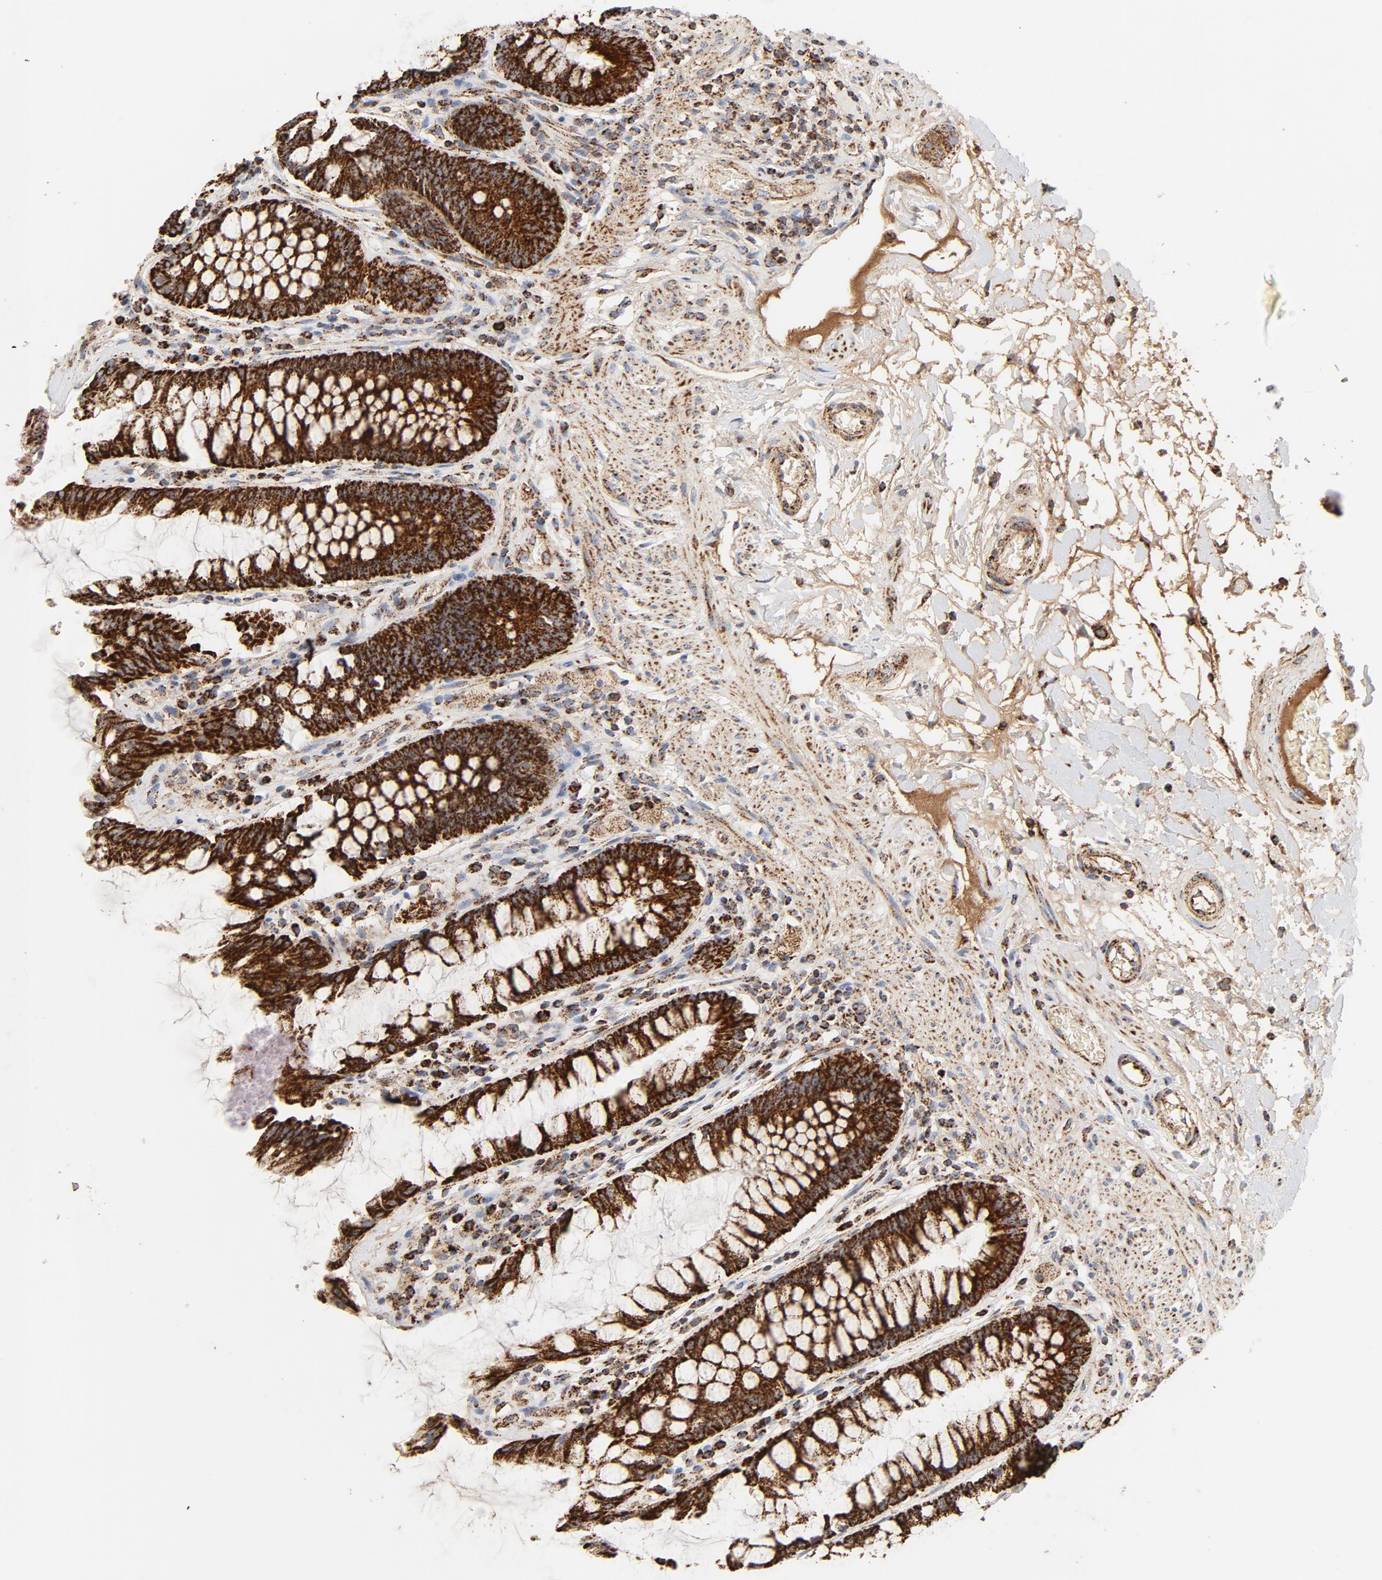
{"staining": {"intensity": "strong", "quantity": ">75%", "location": "cytoplasmic/membranous"}, "tissue": "rectum", "cell_type": "Glandular cells", "image_type": "normal", "snomed": [{"axis": "morphology", "description": "Normal tissue, NOS"}, {"axis": "topography", "description": "Rectum"}], "caption": "Strong cytoplasmic/membranous positivity is identified in about >75% of glandular cells in normal rectum.", "gene": "PCNX4", "patient": {"sex": "female", "age": 46}}